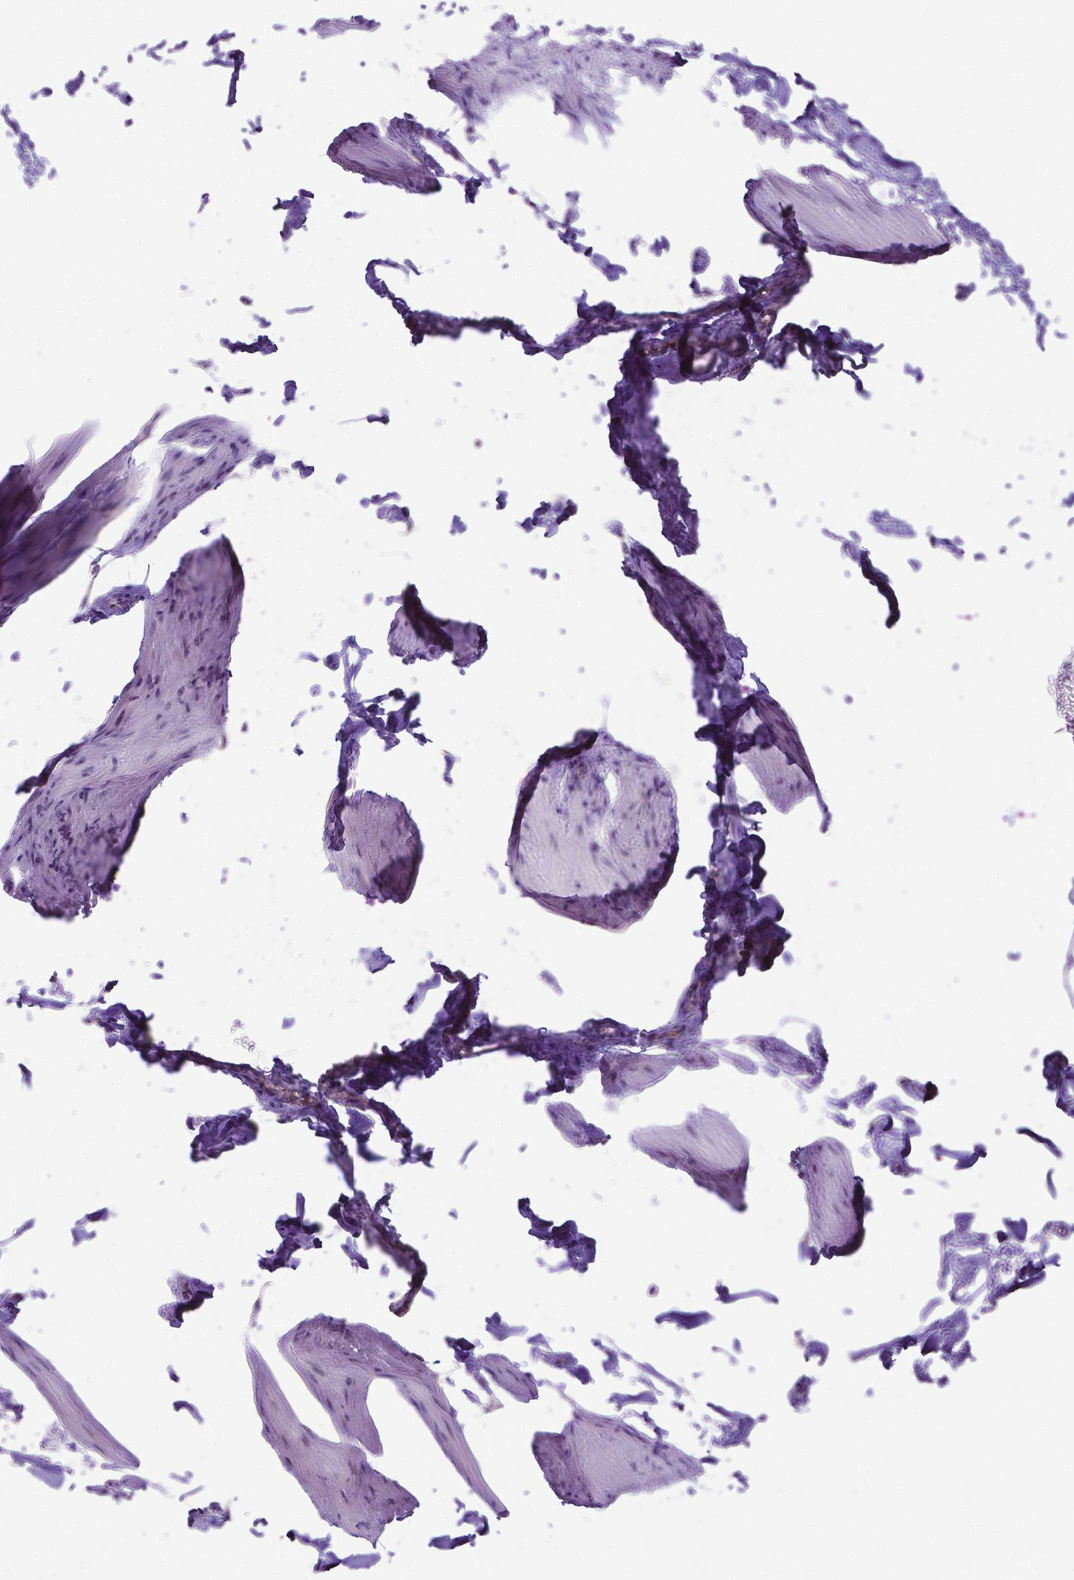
{"staining": {"intensity": "negative", "quantity": "none", "location": "none"}, "tissue": "smooth muscle", "cell_type": "Smooth muscle cells", "image_type": "normal", "snomed": [{"axis": "morphology", "description": "Normal tissue, NOS"}, {"axis": "topography", "description": "Adipose tissue"}, {"axis": "topography", "description": "Smooth muscle"}, {"axis": "topography", "description": "Peripheral nerve tissue"}], "caption": "Immunohistochemistry (IHC) of benign smooth muscle demonstrates no expression in smooth muscle cells.", "gene": "RPL6", "patient": {"sex": "male", "age": 83}}